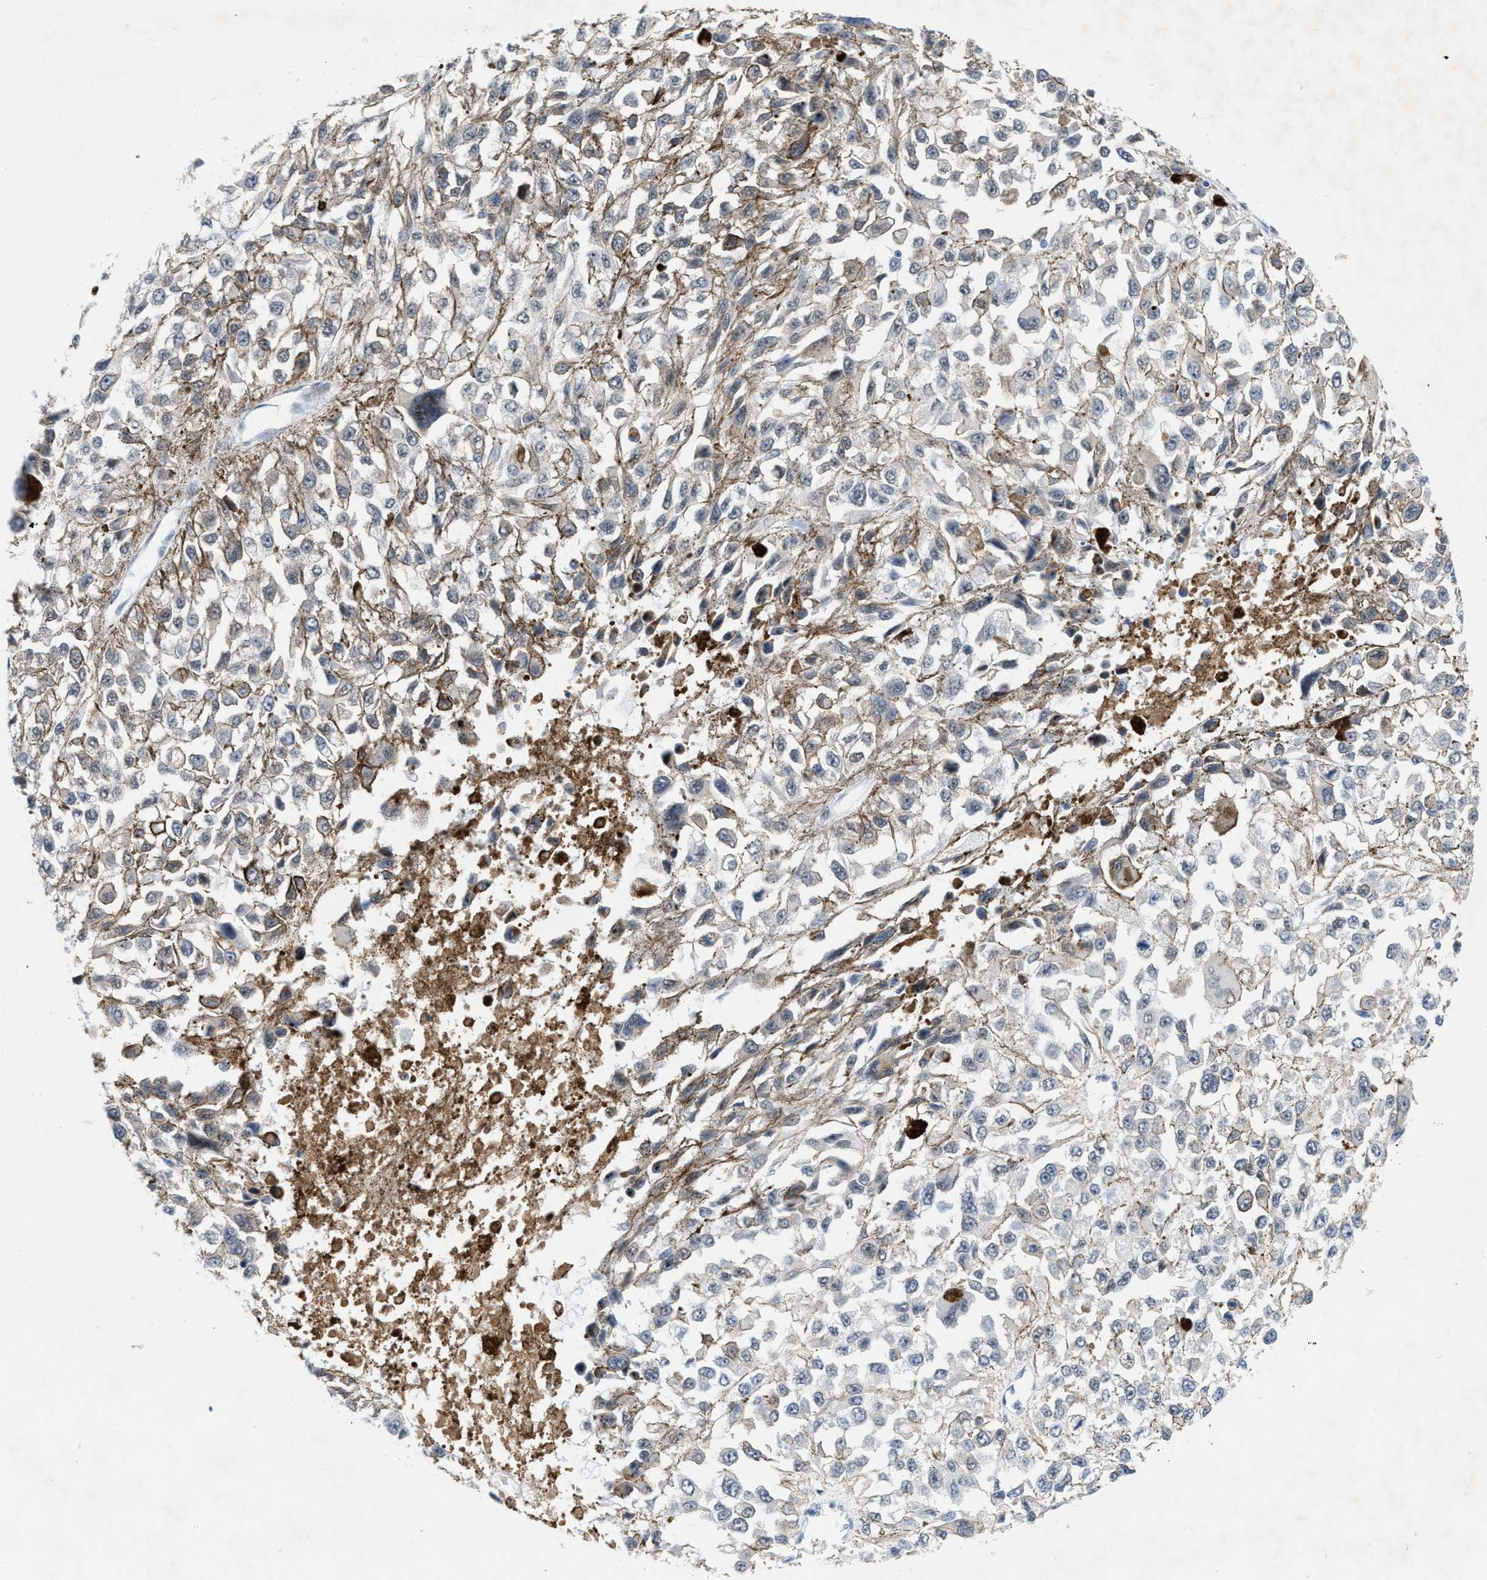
{"staining": {"intensity": "negative", "quantity": "none", "location": "none"}, "tissue": "melanoma", "cell_type": "Tumor cells", "image_type": "cancer", "snomed": [{"axis": "morphology", "description": "Malignant melanoma, Metastatic site"}, {"axis": "topography", "description": "Lymph node"}], "caption": "Immunohistochemistry (IHC) histopathology image of neoplastic tissue: malignant melanoma (metastatic site) stained with DAB (3,3'-diaminobenzidine) exhibits no significant protein positivity in tumor cells.", "gene": "WIPI2", "patient": {"sex": "male", "age": 59}}